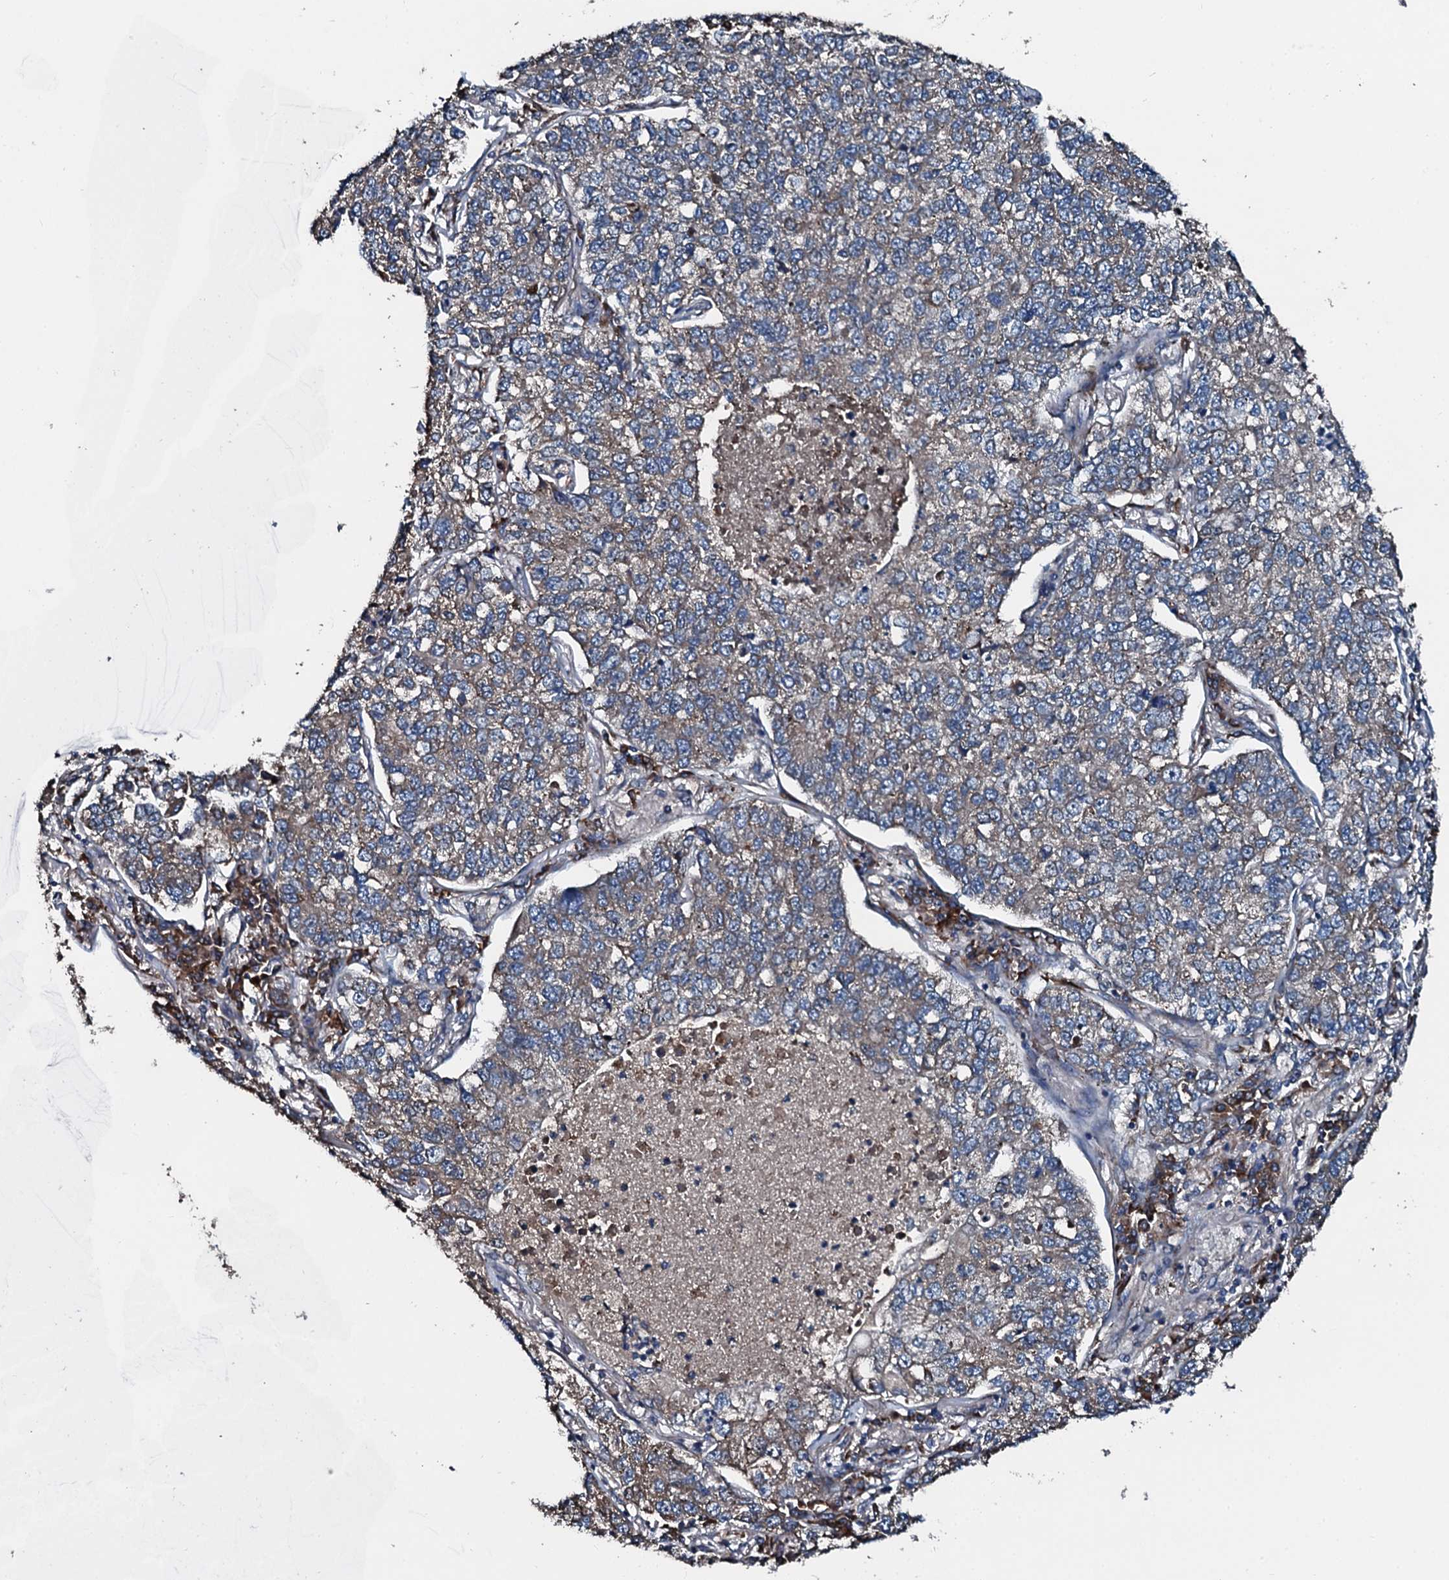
{"staining": {"intensity": "weak", "quantity": ">75%", "location": "cytoplasmic/membranous"}, "tissue": "lung cancer", "cell_type": "Tumor cells", "image_type": "cancer", "snomed": [{"axis": "morphology", "description": "Adenocarcinoma, NOS"}, {"axis": "topography", "description": "Lung"}], "caption": "Adenocarcinoma (lung) stained with immunohistochemistry (IHC) displays weak cytoplasmic/membranous positivity in about >75% of tumor cells.", "gene": "ACSS3", "patient": {"sex": "male", "age": 49}}